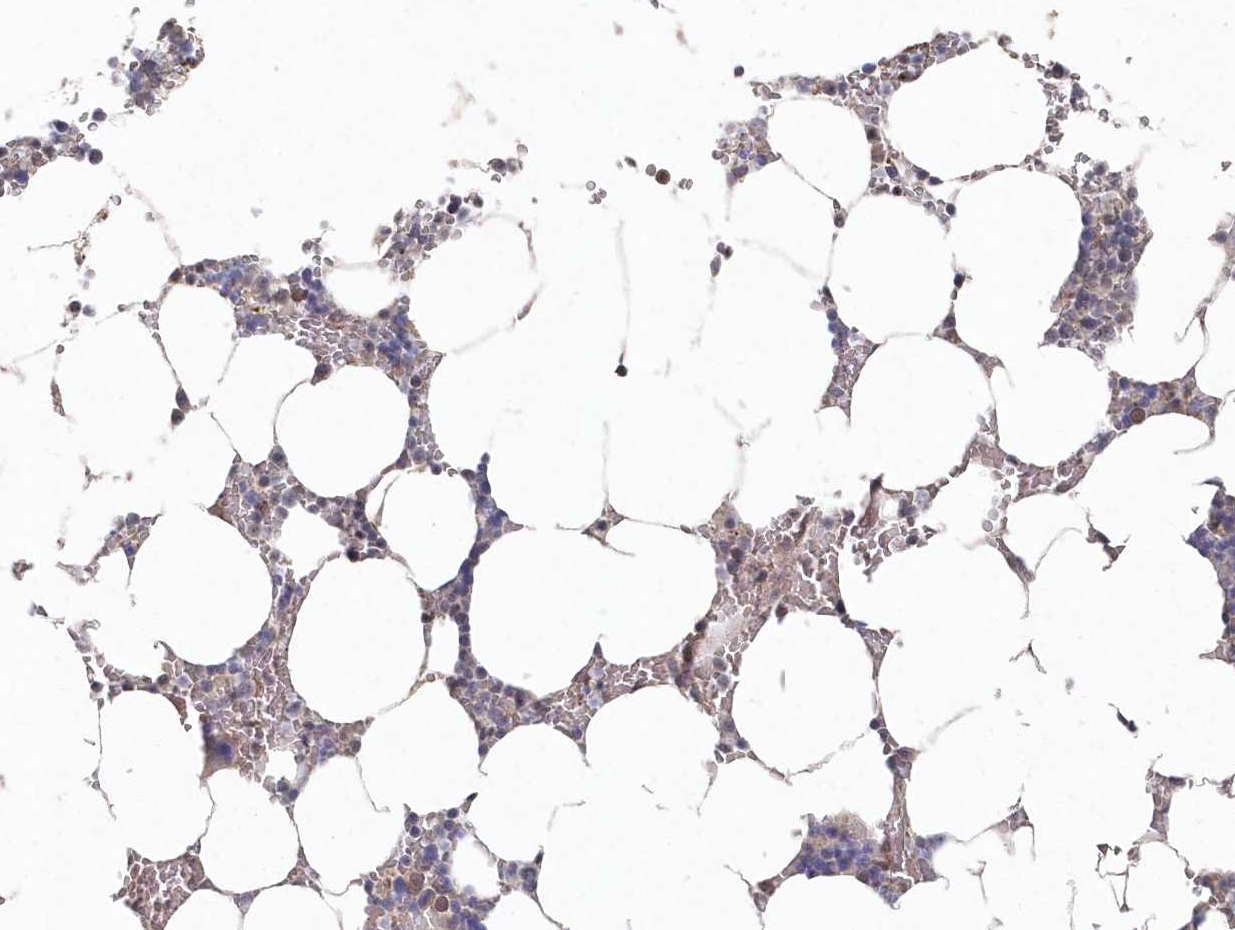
{"staining": {"intensity": "weak", "quantity": "<25%", "location": "nuclear"}, "tissue": "bone marrow", "cell_type": "Hematopoietic cells", "image_type": "normal", "snomed": [{"axis": "morphology", "description": "Normal tissue, NOS"}, {"axis": "topography", "description": "Bone marrow"}], "caption": "Protein analysis of normal bone marrow shows no significant positivity in hematopoietic cells. The staining is performed using DAB (3,3'-diaminobenzidine) brown chromogen with nuclei counter-stained in using hematoxylin.", "gene": "VSIG2", "patient": {"sex": "male", "age": 70}}